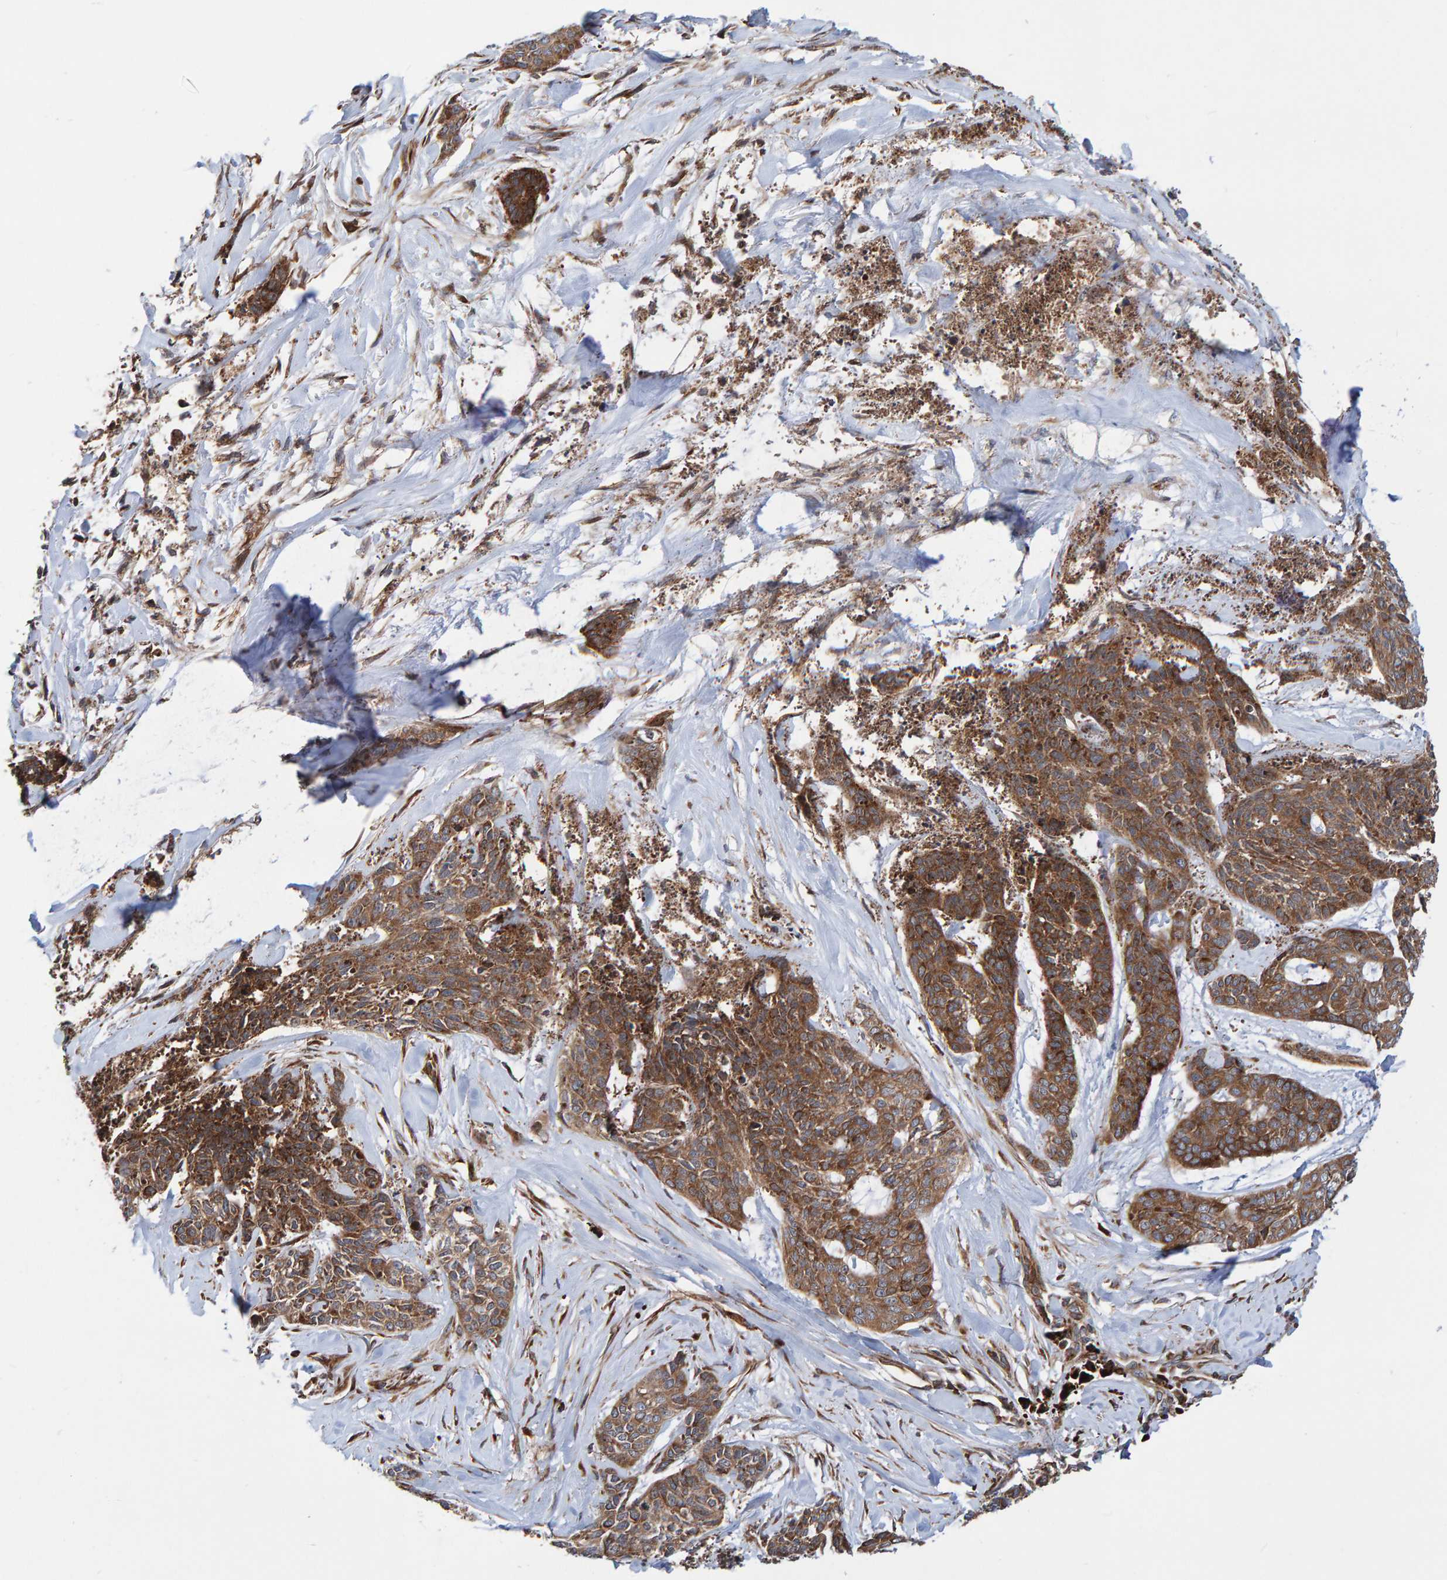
{"staining": {"intensity": "moderate", "quantity": ">75%", "location": "cytoplasmic/membranous"}, "tissue": "skin cancer", "cell_type": "Tumor cells", "image_type": "cancer", "snomed": [{"axis": "morphology", "description": "Basal cell carcinoma"}, {"axis": "topography", "description": "Skin"}], "caption": "Immunohistochemical staining of skin cancer exhibits moderate cytoplasmic/membranous protein staining in about >75% of tumor cells. Nuclei are stained in blue.", "gene": "KIAA0753", "patient": {"sex": "female", "age": 64}}